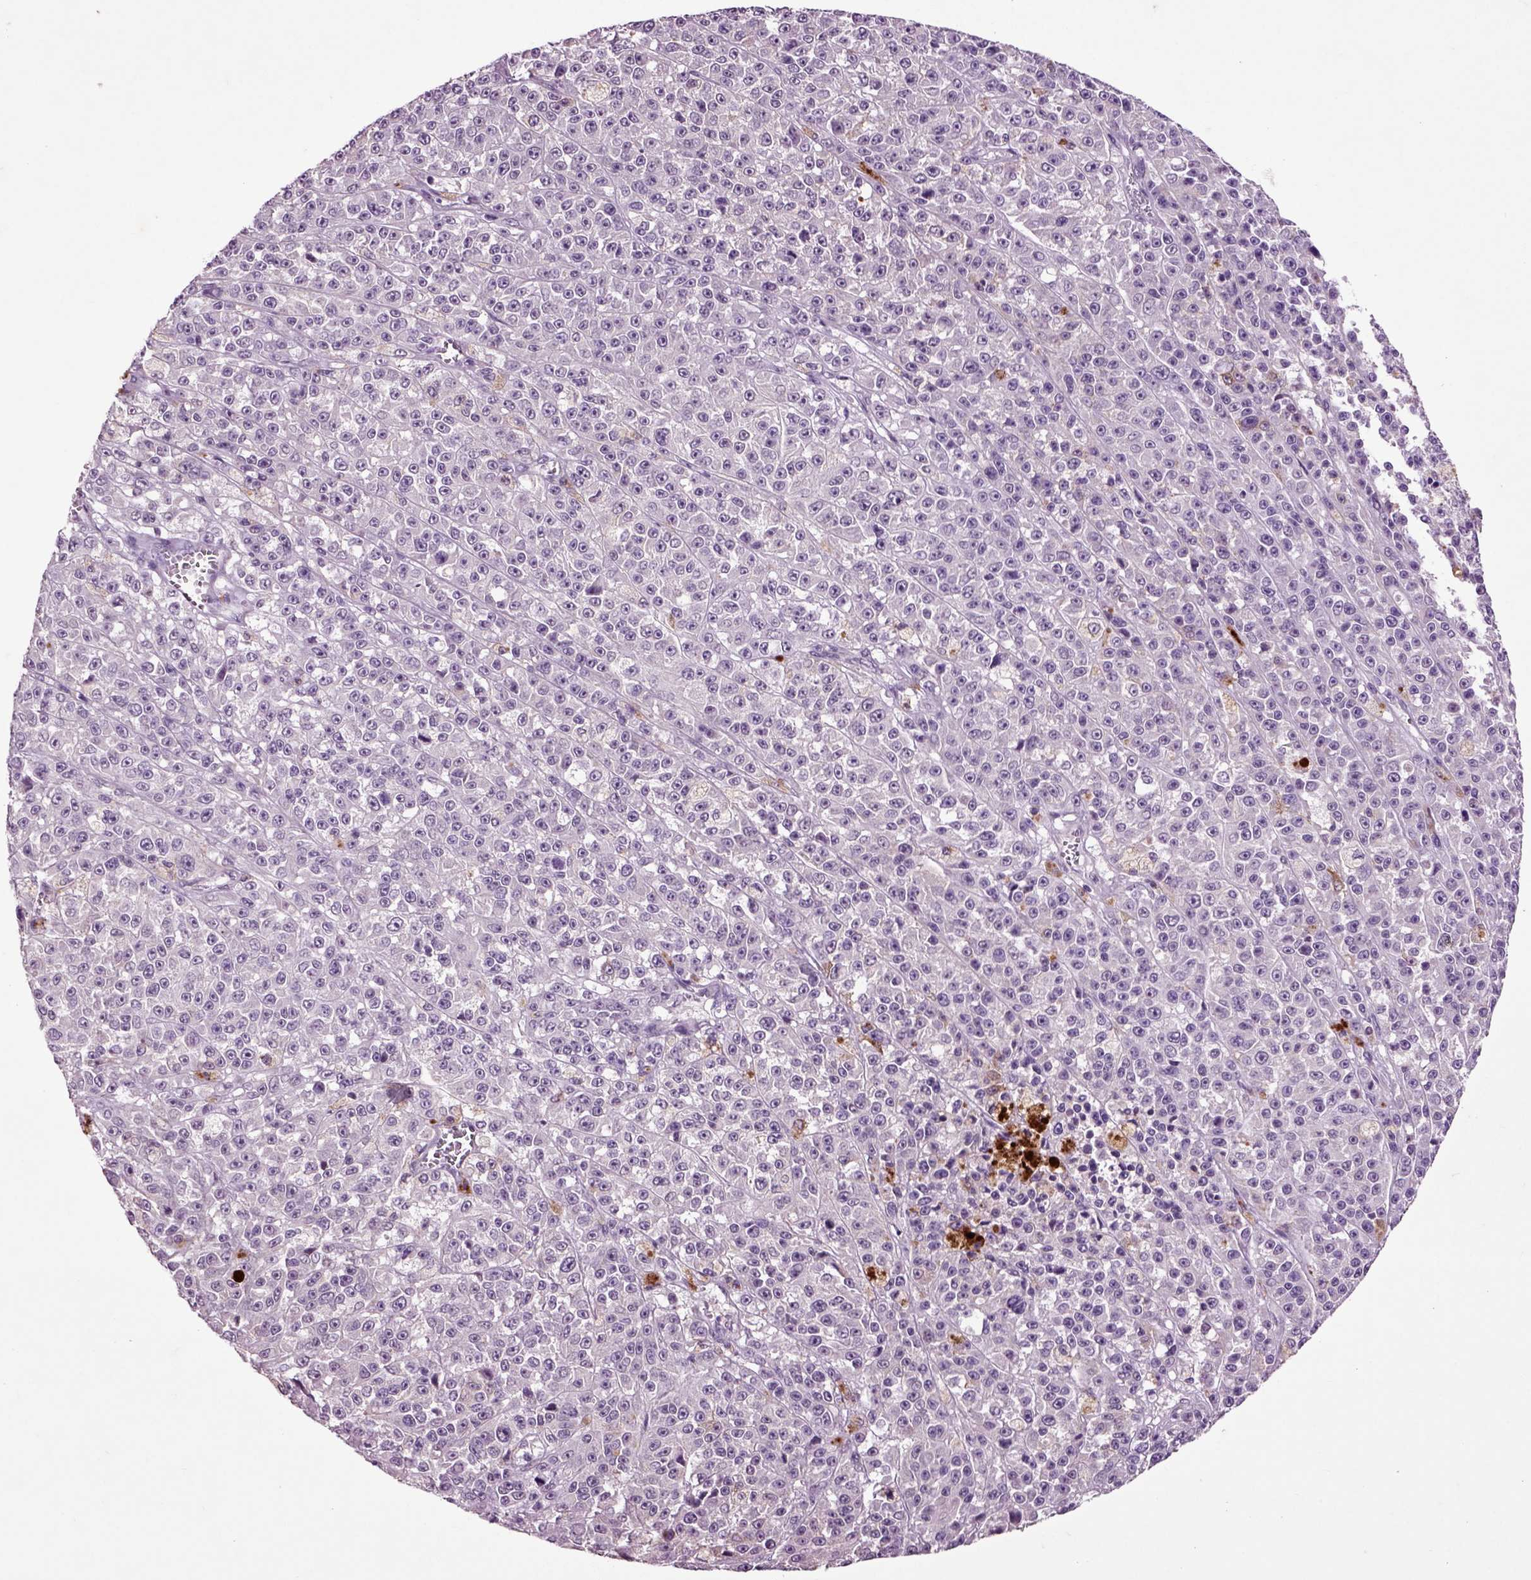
{"staining": {"intensity": "negative", "quantity": "none", "location": "none"}, "tissue": "melanoma", "cell_type": "Tumor cells", "image_type": "cancer", "snomed": [{"axis": "morphology", "description": "Malignant melanoma, NOS"}, {"axis": "topography", "description": "Skin"}], "caption": "Immunohistochemistry histopathology image of neoplastic tissue: human malignant melanoma stained with DAB (3,3'-diaminobenzidine) shows no significant protein expression in tumor cells. The staining was performed using DAB to visualize the protein expression in brown, while the nuclei were stained in blue with hematoxylin (Magnification: 20x).", "gene": "CRHR1", "patient": {"sex": "female", "age": 58}}